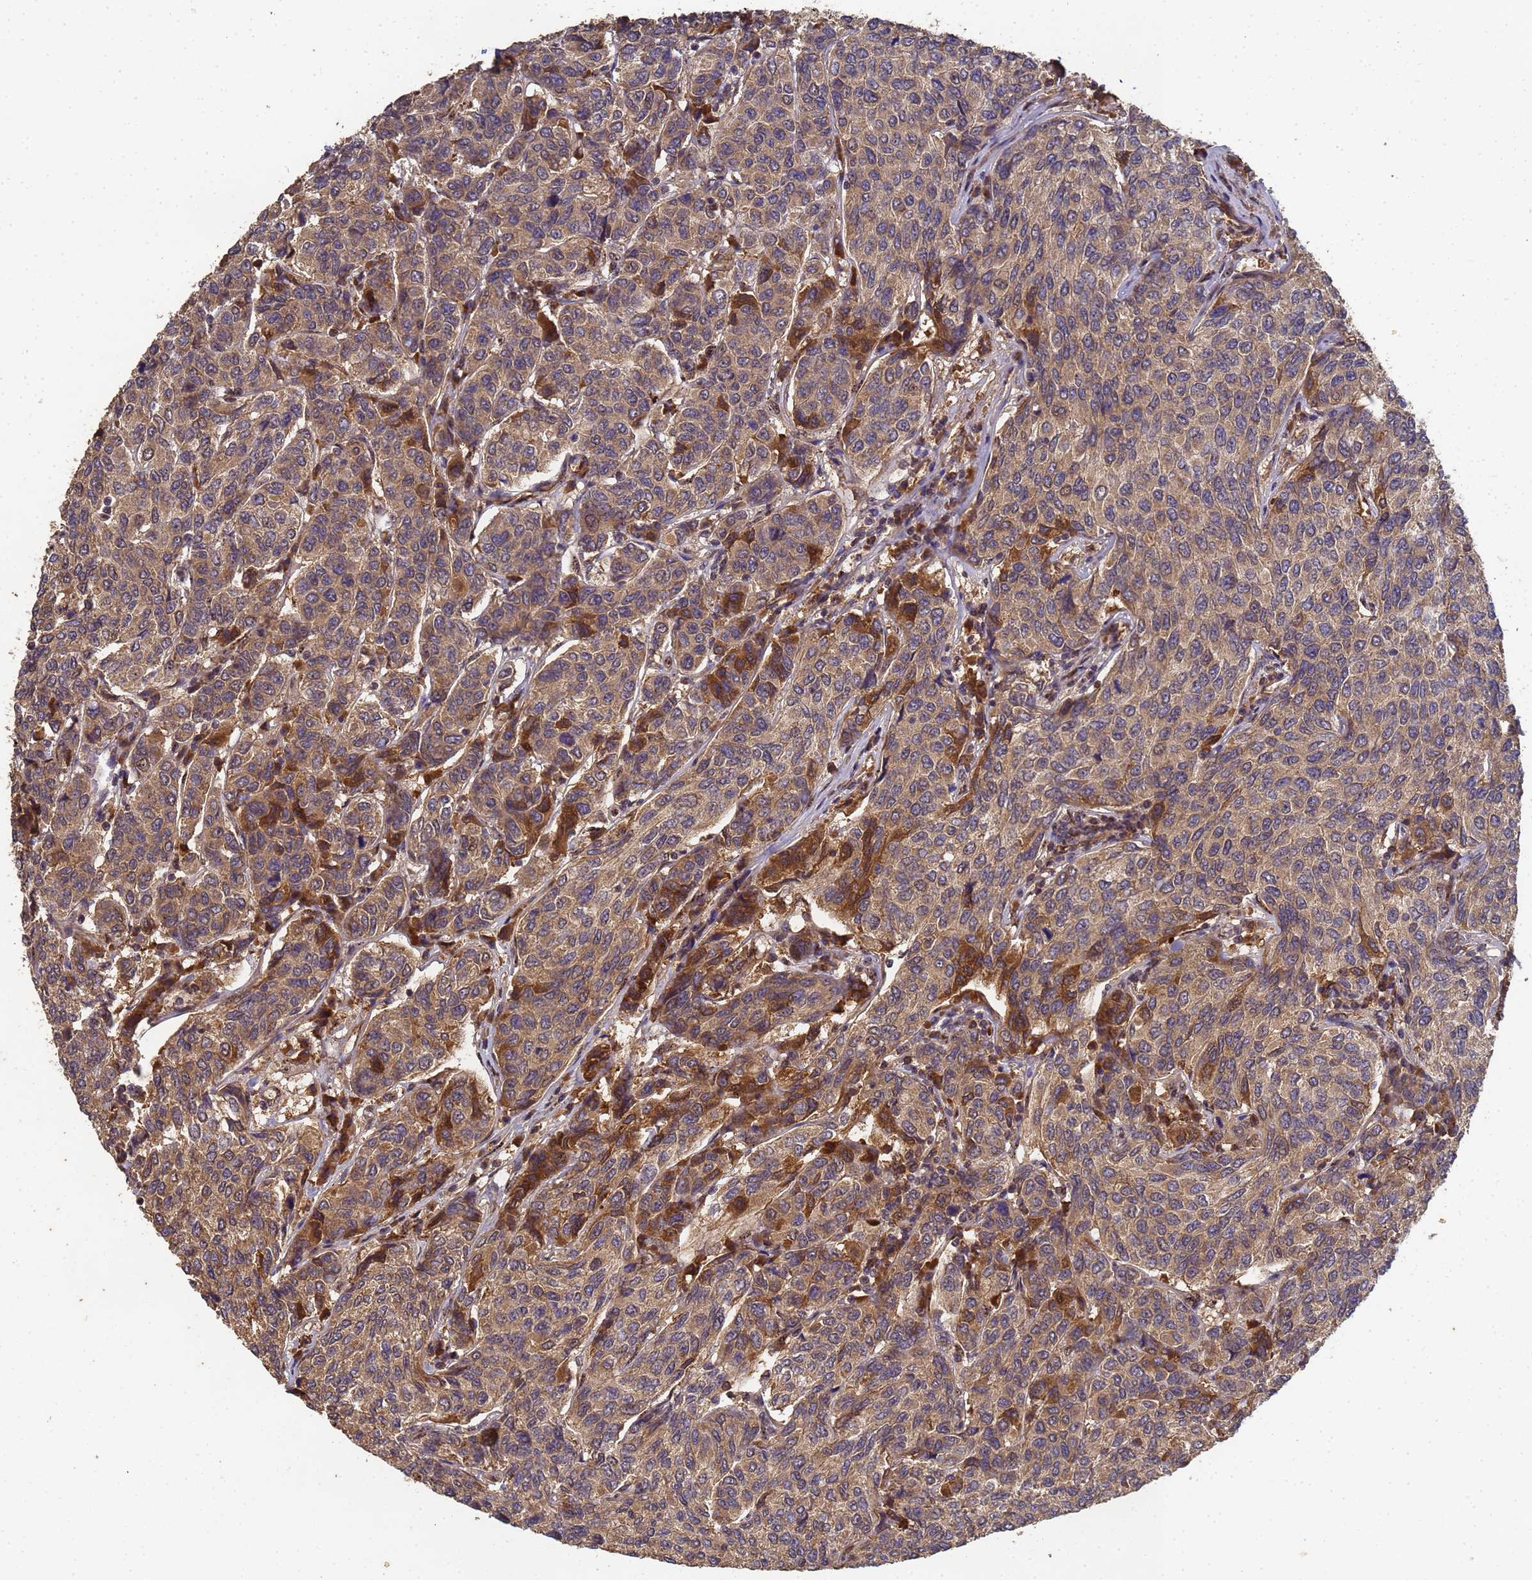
{"staining": {"intensity": "weak", "quantity": ">75%", "location": "cytoplasmic/membranous"}, "tissue": "breast cancer", "cell_type": "Tumor cells", "image_type": "cancer", "snomed": [{"axis": "morphology", "description": "Duct carcinoma"}, {"axis": "topography", "description": "Breast"}], "caption": "Tumor cells display low levels of weak cytoplasmic/membranous expression in approximately >75% of cells in human invasive ductal carcinoma (breast).", "gene": "SECISBP2", "patient": {"sex": "female", "age": 55}}